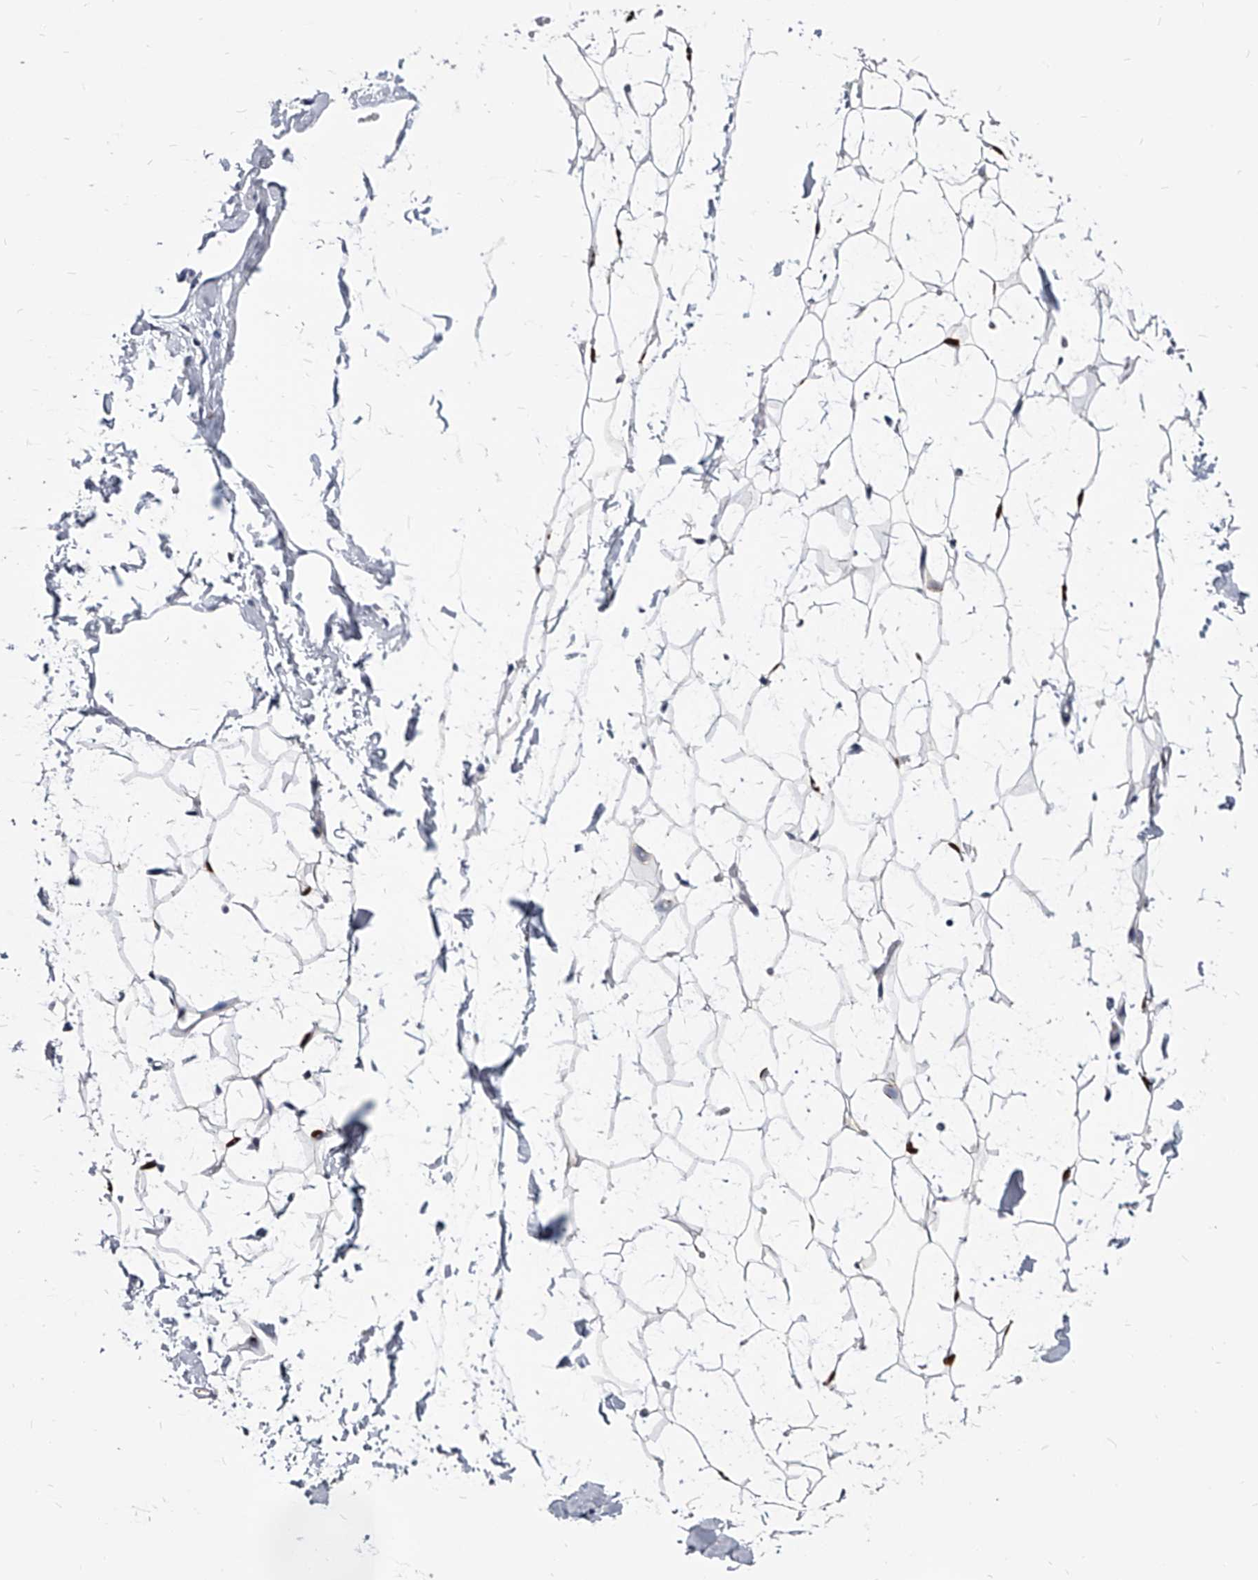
{"staining": {"intensity": "negative", "quantity": "none", "location": "none"}, "tissue": "adipose tissue", "cell_type": "Adipocytes", "image_type": "normal", "snomed": [{"axis": "morphology", "description": "Normal tissue, NOS"}, {"axis": "topography", "description": "Breast"}], "caption": "An image of adipose tissue stained for a protein demonstrates no brown staining in adipocytes. The staining was performed using DAB (3,3'-diaminobenzidine) to visualize the protein expression in brown, while the nuclei were stained in blue with hematoxylin (Magnification: 20x).", "gene": "EVA1C", "patient": {"sex": "female", "age": 23}}